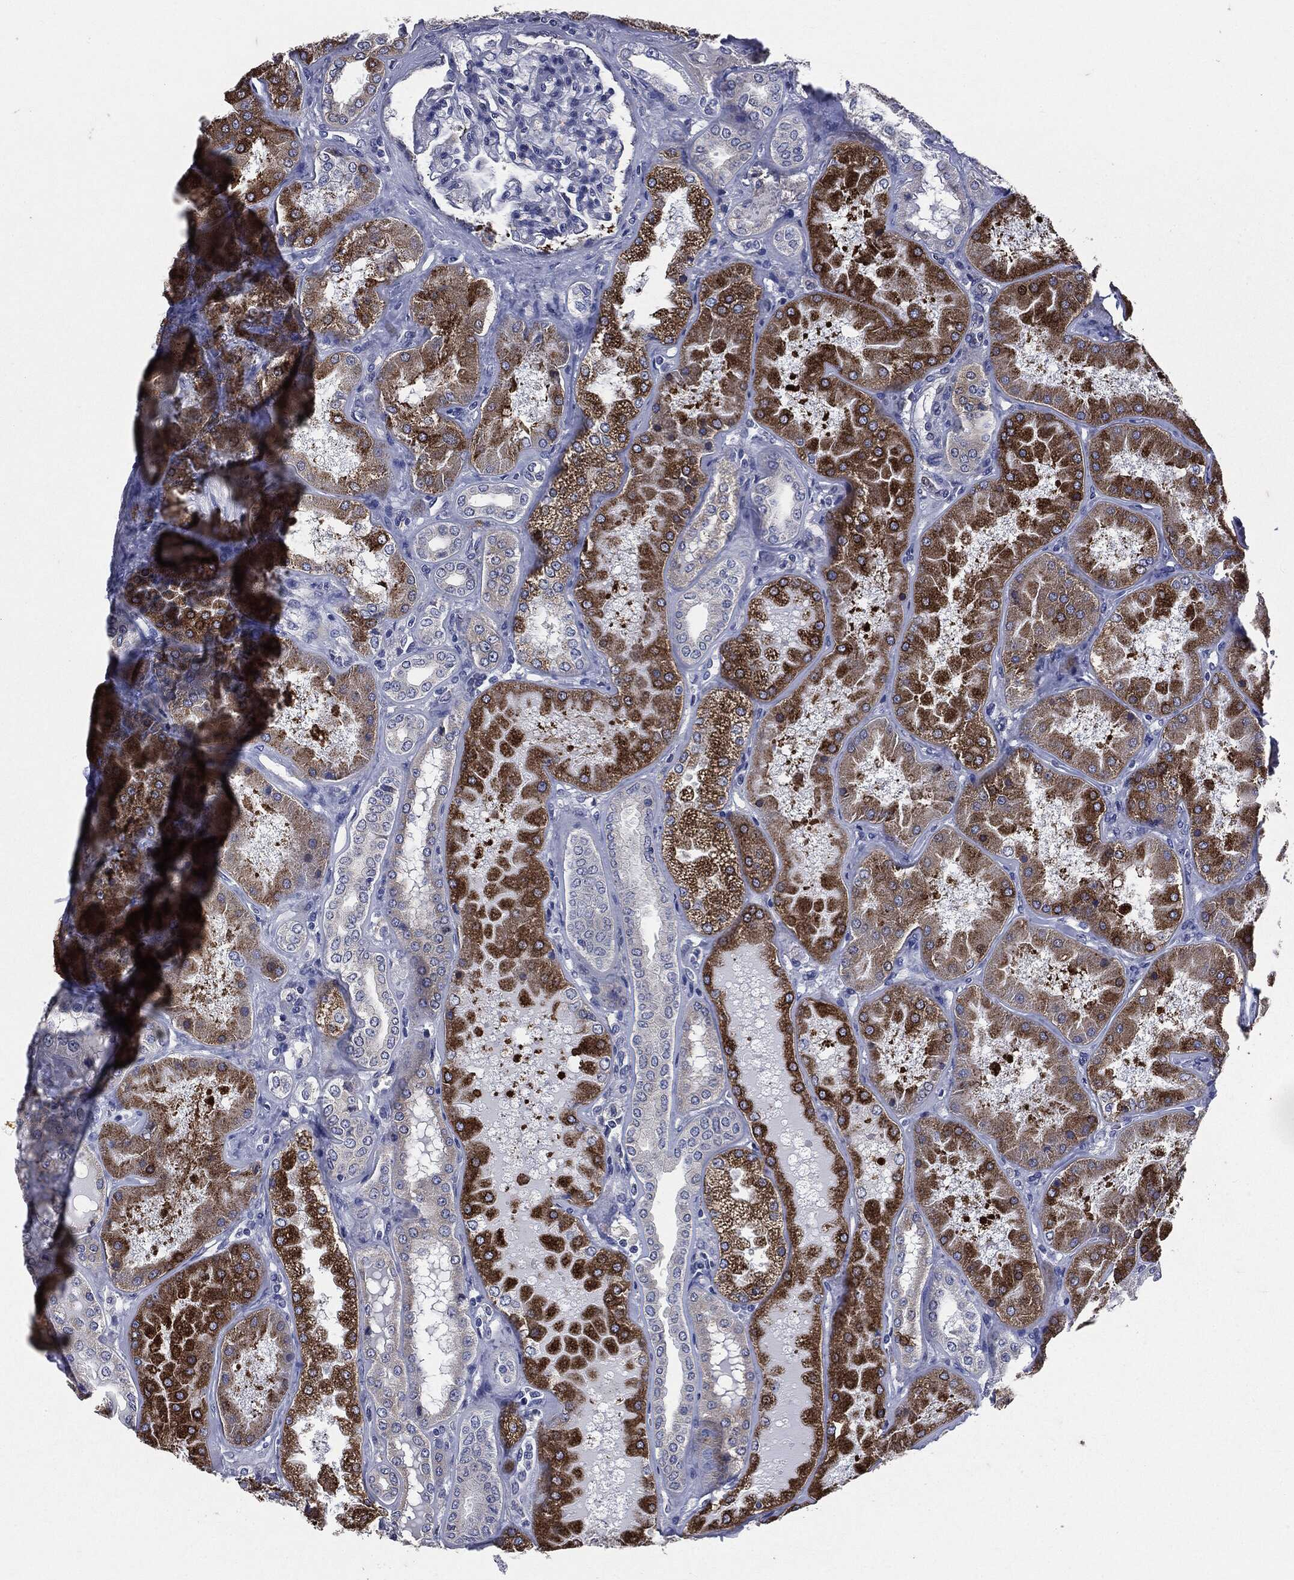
{"staining": {"intensity": "negative", "quantity": "none", "location": "none"}, "tissue": "kidney", "cell_type": "Cells in glomeruli", "image_type": "normal", "snomed": [{"axis": "morphology", "description": "Normal tissue, NOS"}, {"axis": "topography", "description": "Kidney"}], "caption": "Cells in glomeruli show no significant protein staining in benign kidney. (Stains: DAB IHC with hematoxylin counter stain, Microscopy: brightfield microscopy at high magnification).", "gene": "PTGS2", "patient": {"sex": "female", "age": 56}}